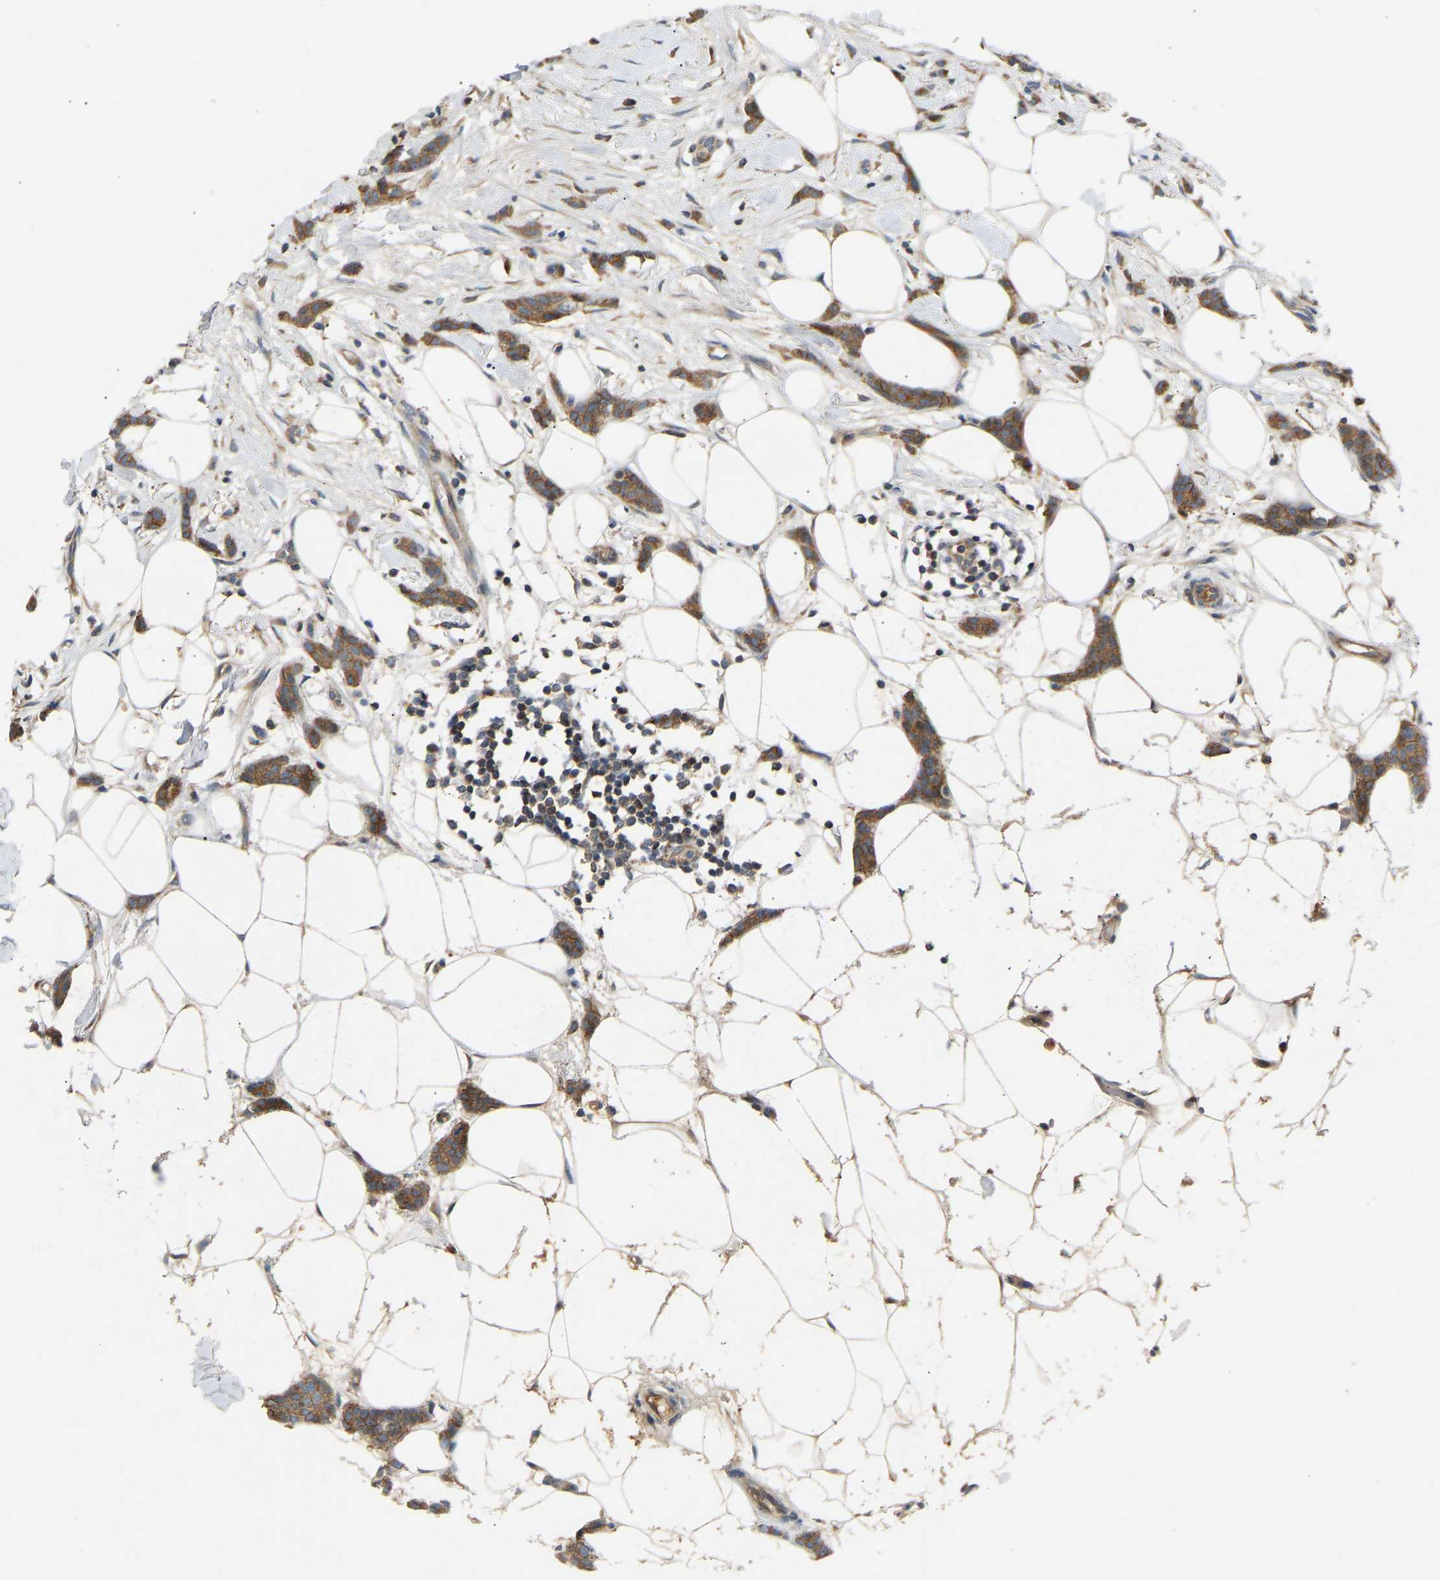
{"staining": {"intensity": "moderate", "quantity": ">75%", "location": "cytoplasmic/membranous"}, "tissue": "breast cancer", "cell_type": "Tumor cells", "image_type": "cancer", "snomed": [{"axis": "morphology", "description": "Lobular carcinoma"}, {"axis": "topography", "description": "Skin"}, {"axis": "topography", "description": "Breast"}], "caption": "Breast cancer stained for a protein shows moderate cytoplasmic/membranous positivity in tumor cells. The staining is performed using DAB (3,3'-diaminobenzidine) brown chromogen to label protein expression. The nuclei are counter-stained blue using hematoxylin.", "gene": "PTCD1", "patient": {"sex": "female", "age": 46}}